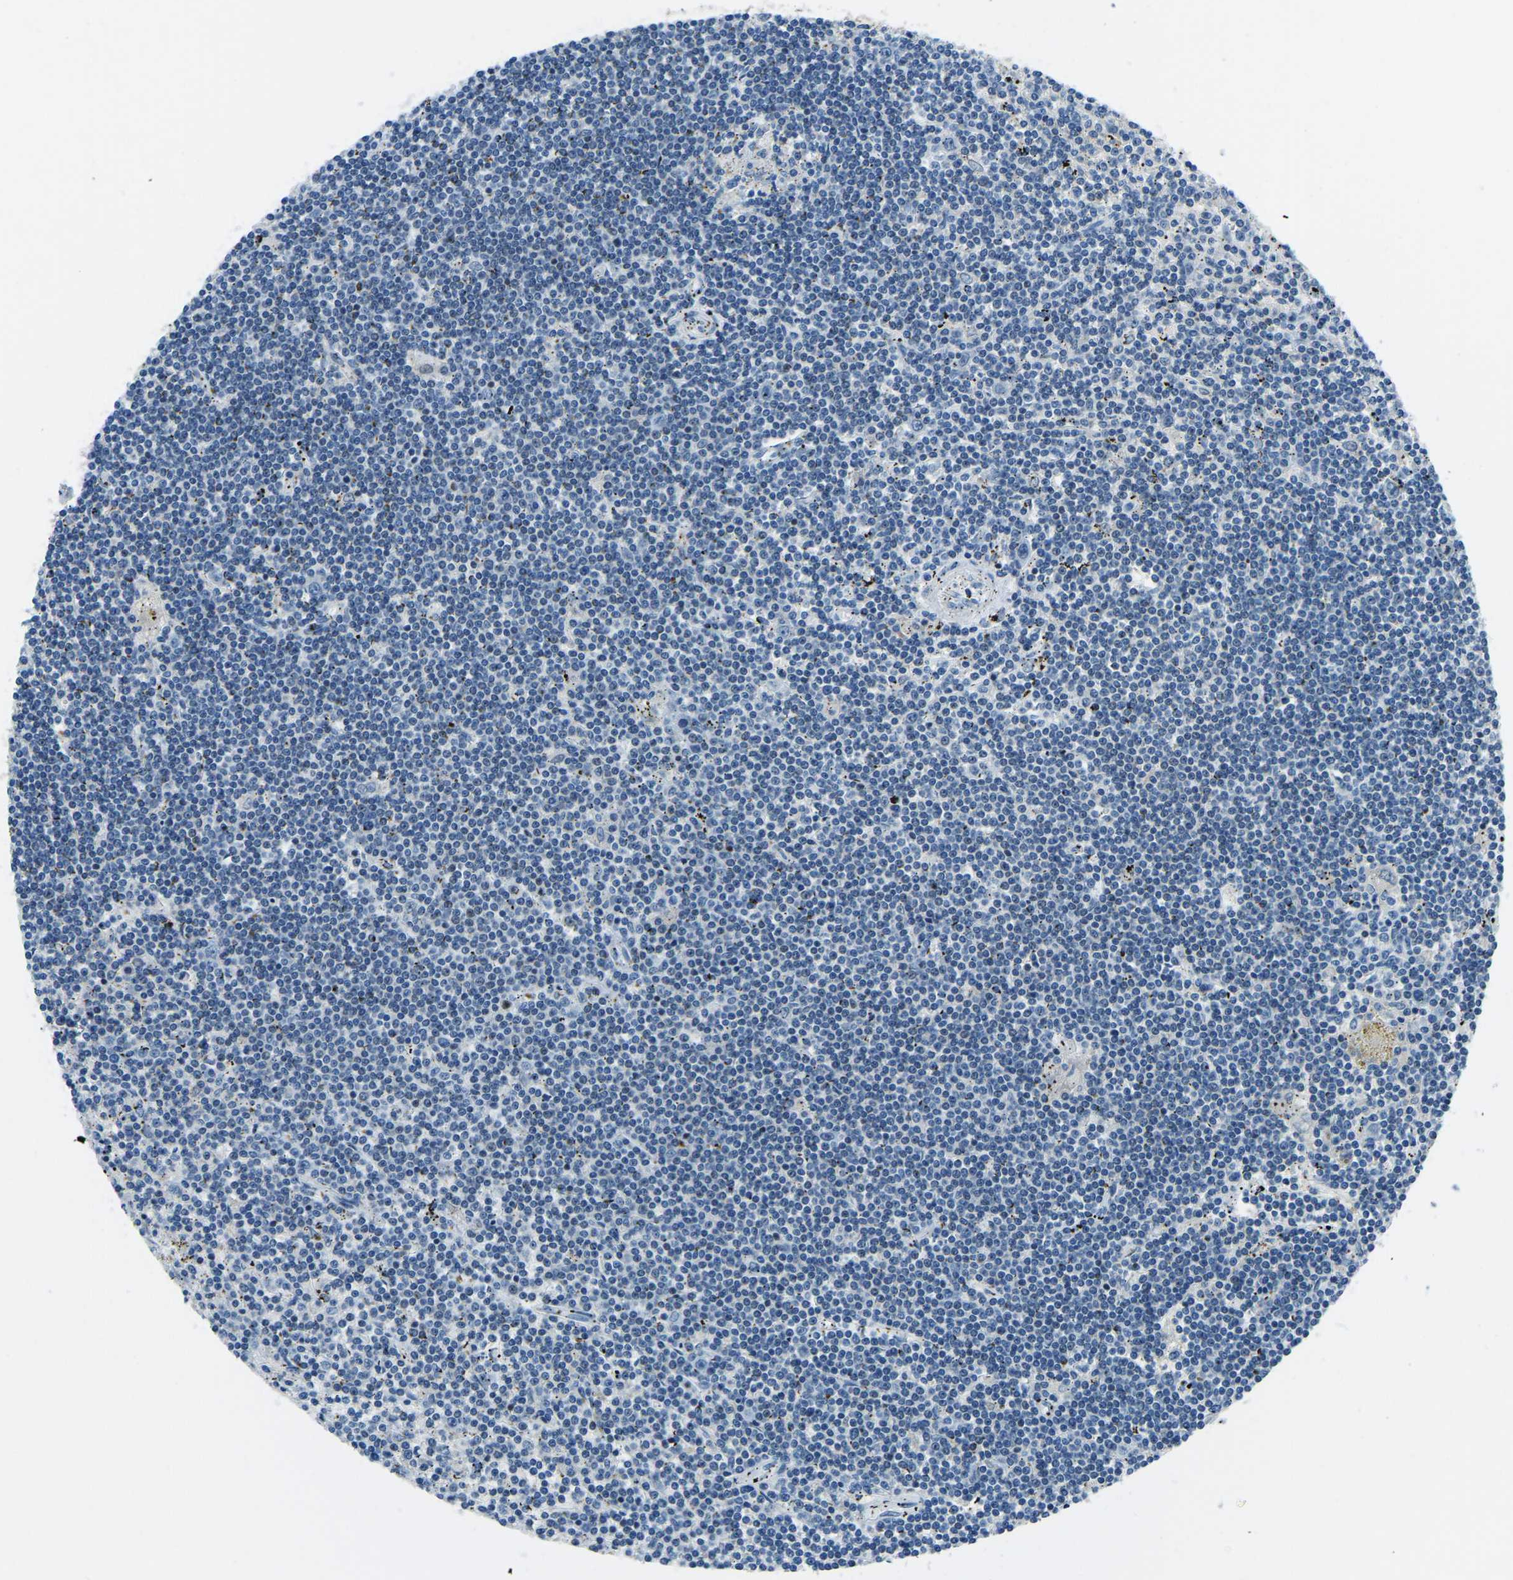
{"staining": {"intensity": "negative", "quantity": "none", "location": "none"}, "tissue": "lymphoma", "cell_type": "Tumor cells", "image_type": "cancer", "snomed": [{"axis": "morphology", "description": "Malignant lymphoma, non-Hodgkin's type, Low grade"}, {"axis": "topography", "description": "Spleen"}], "caption": "High magnification brightfield microscopy of low-grade malignant lymphoma, non-Hodgkin's type stained with DAB (brown) and counterstained with hematoxylin (blue): tumor cells show no significant staining.", "gene": "XIRP1", "patient": {"sex": "male", "age": 76}}